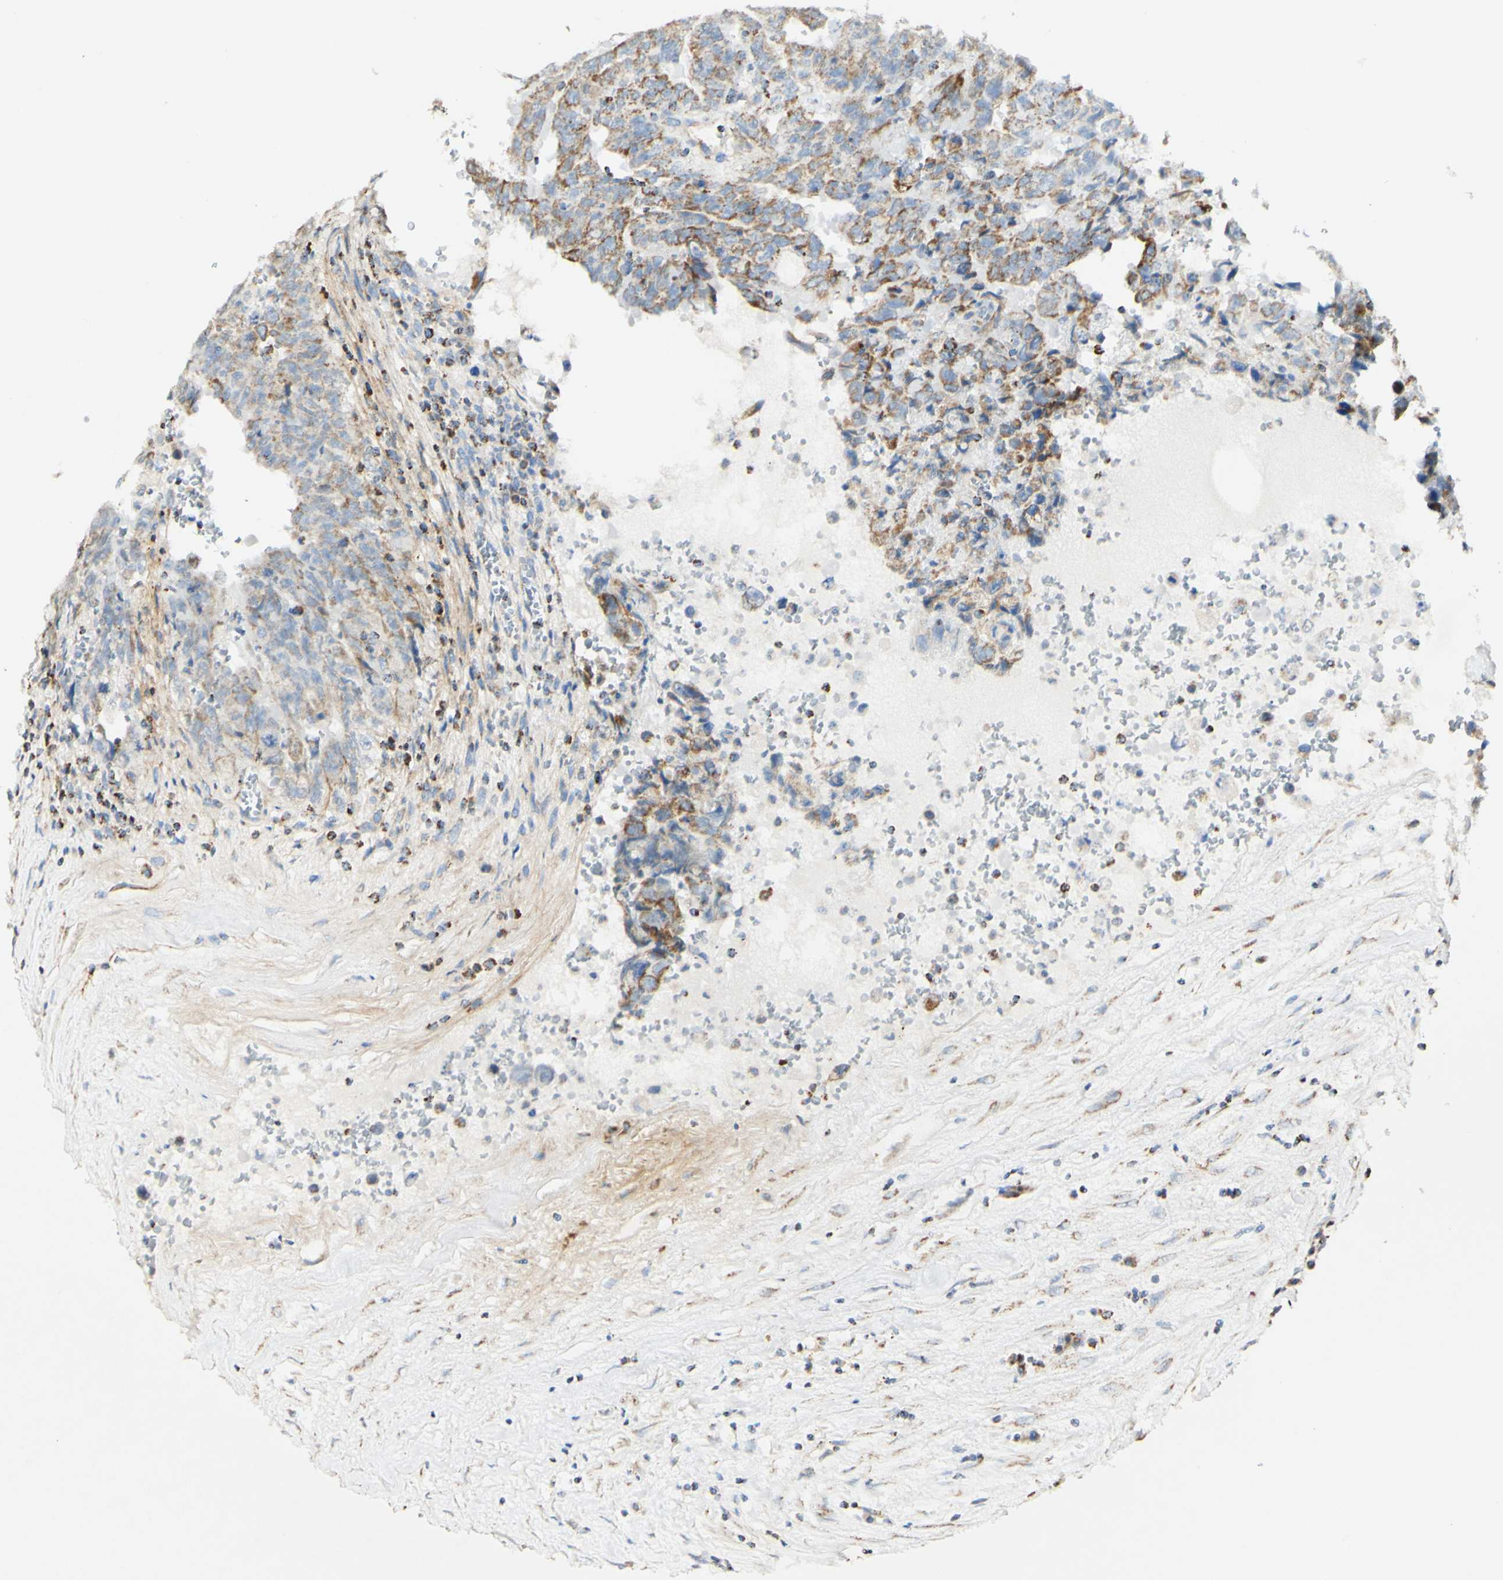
{"staining": {"intensity": "moderate", "quantity": "<25%", "location": "cytoplasmic/membranous"}, "tissue": "testis cancer", "cell_type": "Tumor cells", "image_type": "cancer", "snomed": [{"axis": "morphology", "description": "Carcinoma, Embryonal, NOS"}, {"axis": "topography", "description": "Testis"}], "caption": "Testis cancer stained with a brown dye reveals moderate cytoplasmic/membranous positive expression in about <25% of tumor cells.", "gene": "OXCT1", "patient": {"sex": "male", "age": 28}}